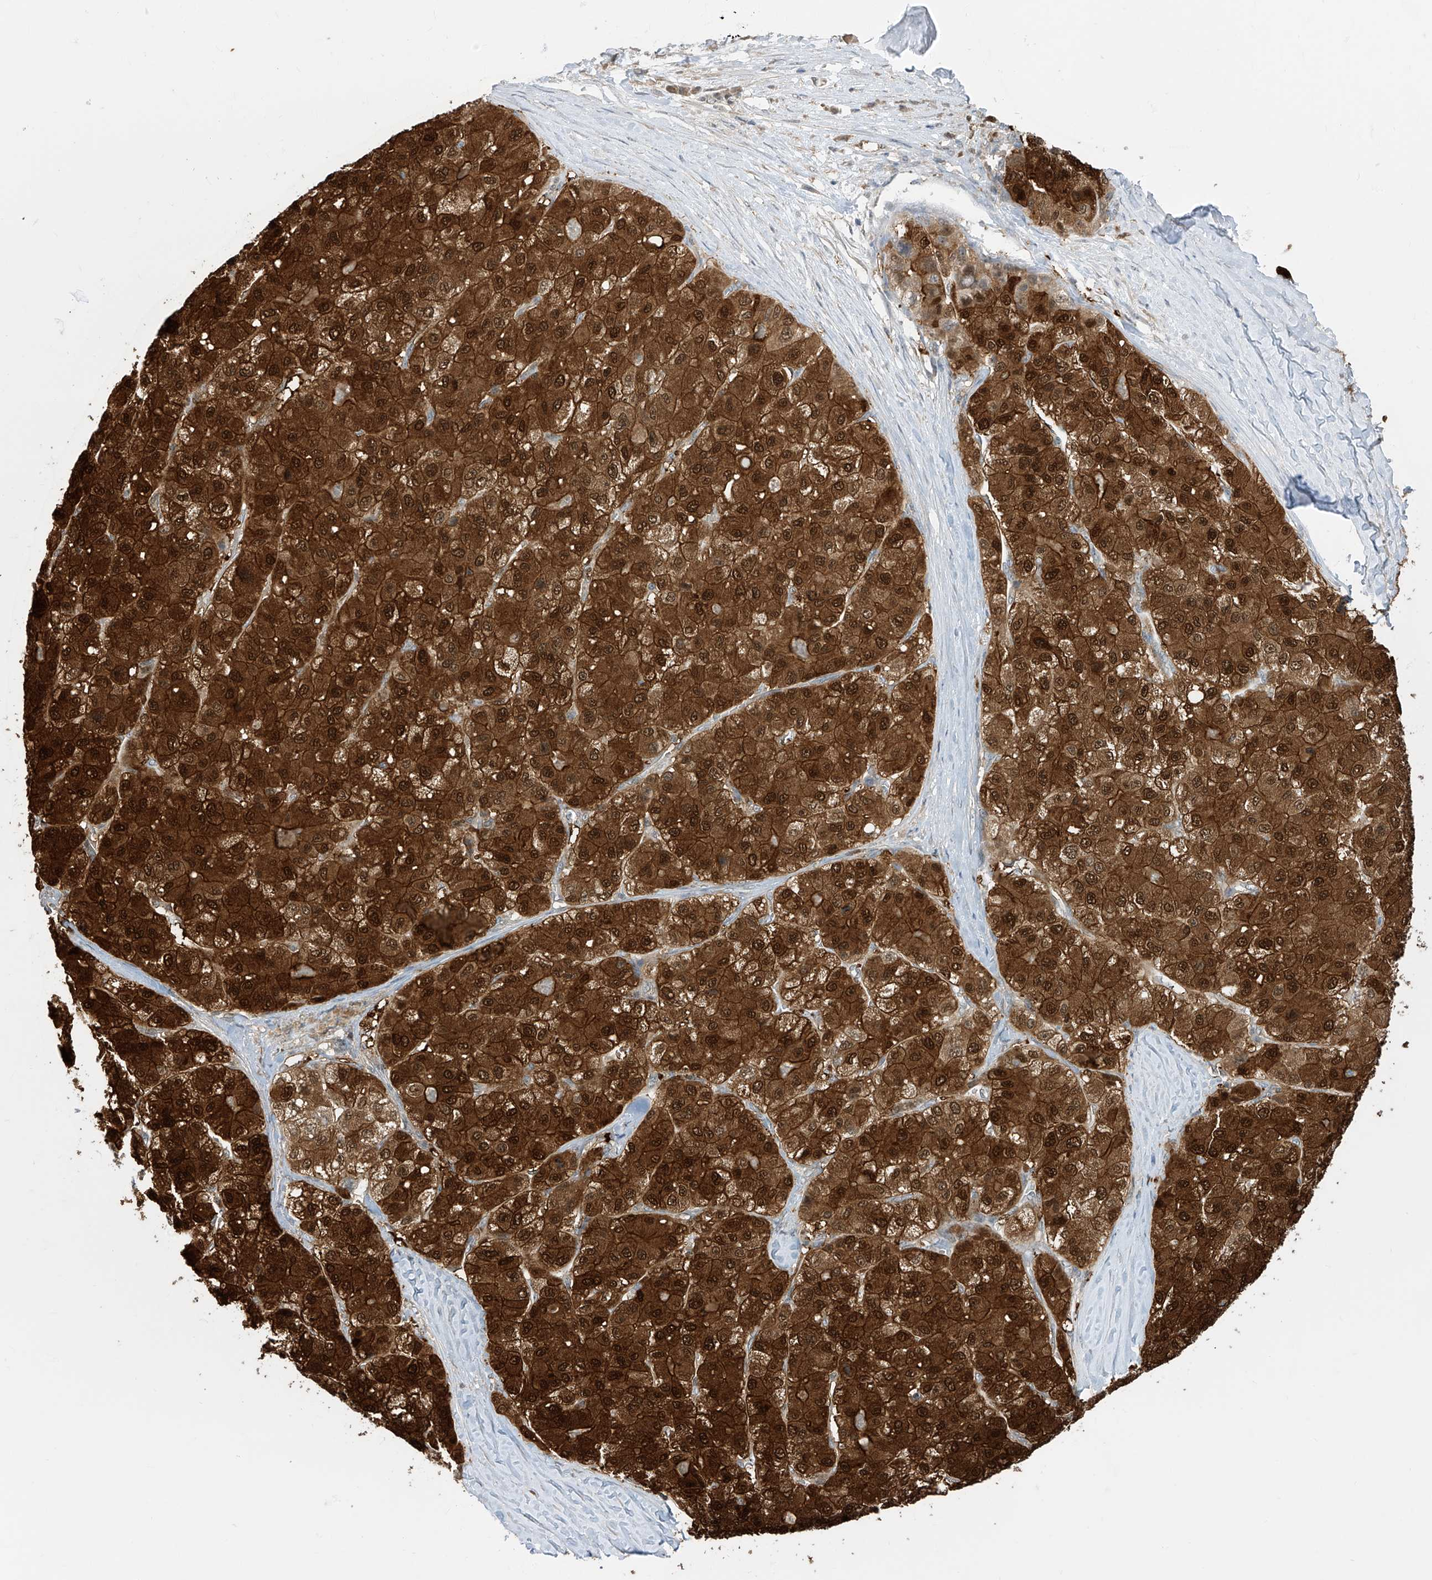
{"staining": {"intensity": "strong", "quantity": ">75%", "location": "cytoplasmic/membranous,nuclear"}, "tissue": "liver cancer", "cell_type": "Tumor cells", "image_type": "cancer", "snomed": [{"axis": "morphology", "description": "Carcinoma, Hepatocellular, NOS"}, {"axis": "topography", "description": "Liver"}], "caption": "This is a photomicrograph of immunohistochemistry staining of liver cancer, which shows strong expression in the cytoplasmic/membranous and nuclear of tumor cells.", "gene": "TTC38", "patient": {"sex": "male", "age": 80}}